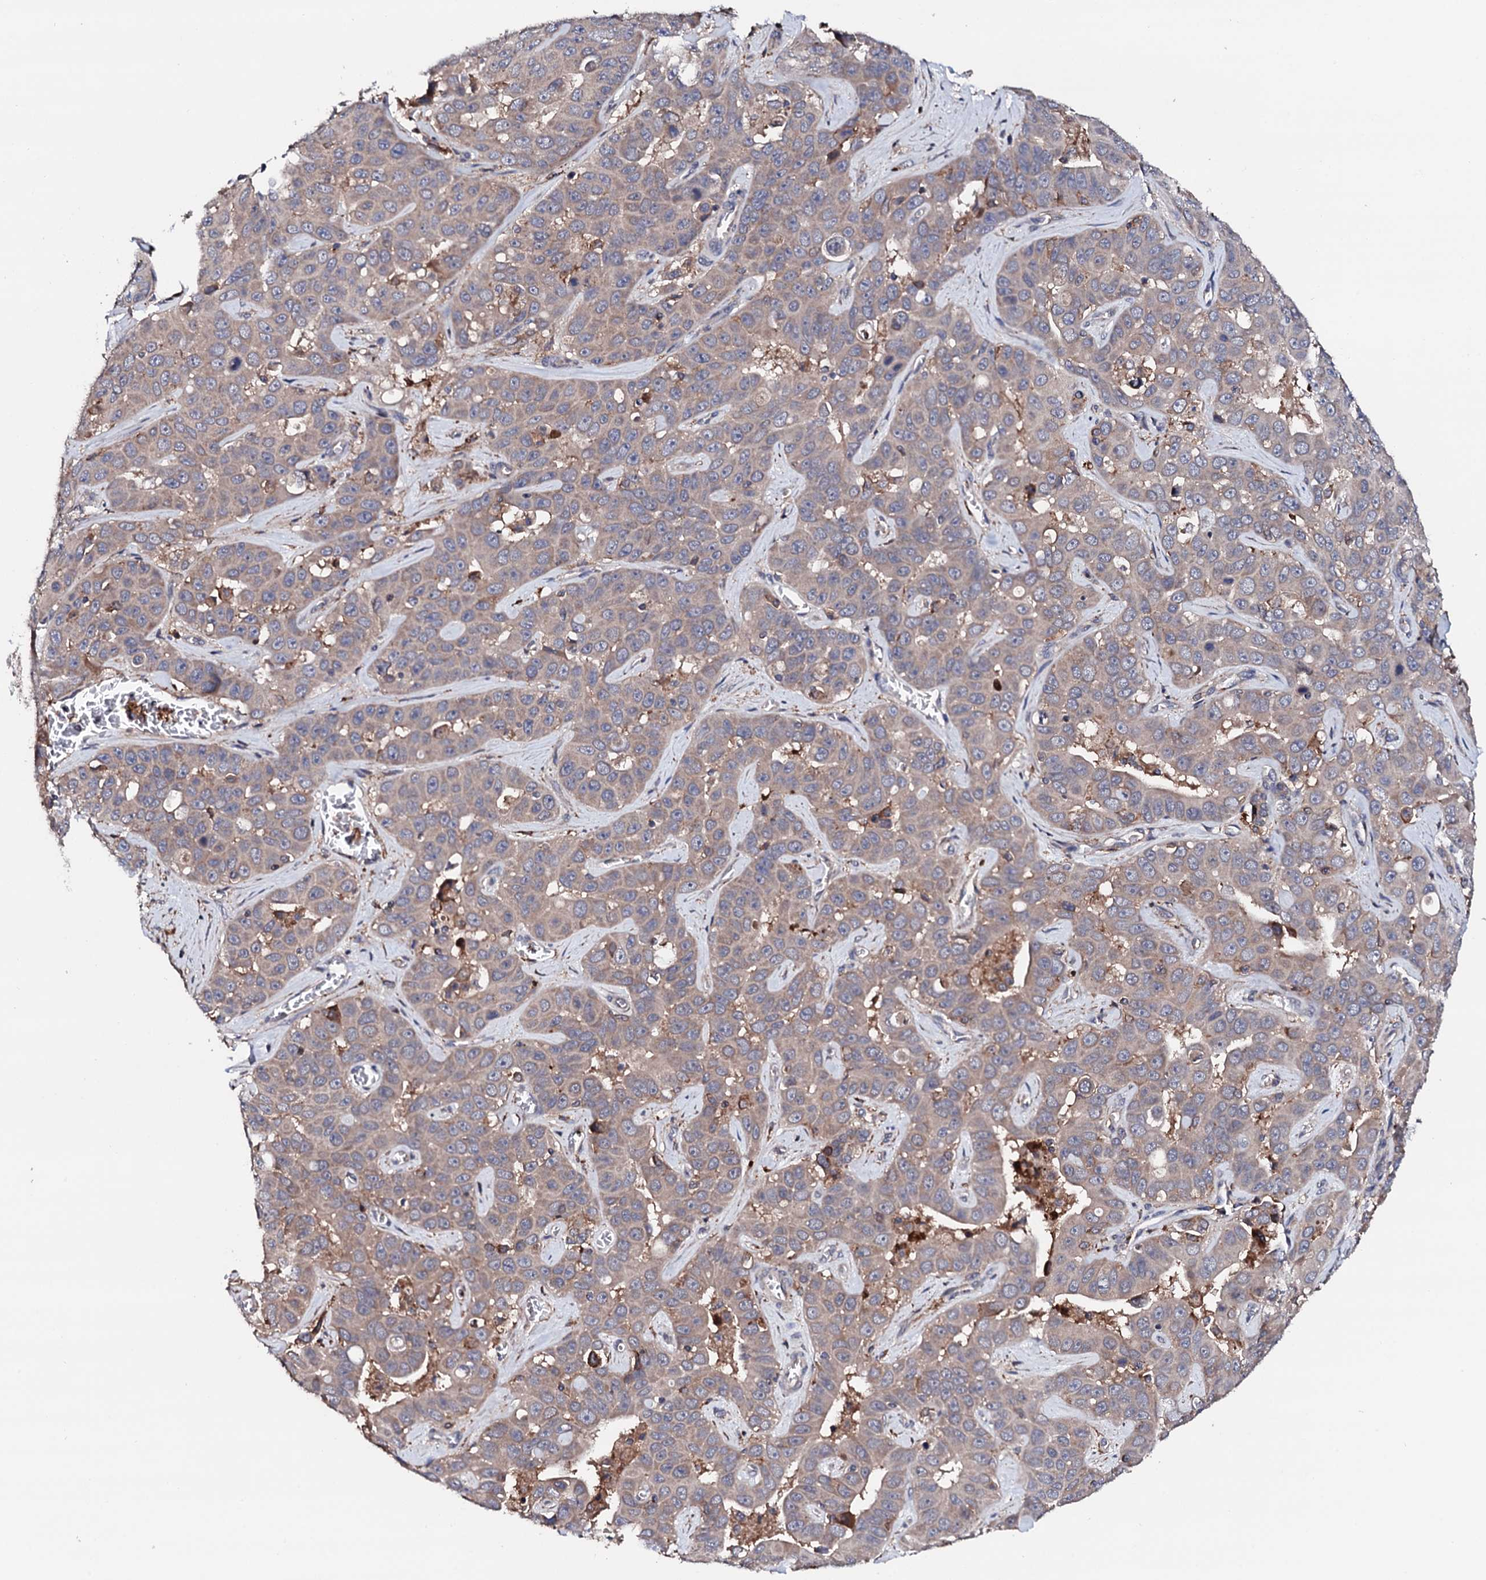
{"staining": {"intensity": "weak", "quantity": "<25%", "location": "cytoplasmic/membranous"}, "tissue": "liver cancer", "cell_type": "Tumor cells", "image_type": "cancer", "snomed": [{"axis": "morphology", "description": "Cholangiocarcinoma"}, {"axis": "topography", "description": "Liver"}], "caption": "Photomicrograph shows no significant protein expression in tumor cells of cholangiocarcinoma (liver). (DAB immunohistochemistry (IHC), high magnification).", "gene": "EDC3", "patient": {"sex": "female", "age": 52}}